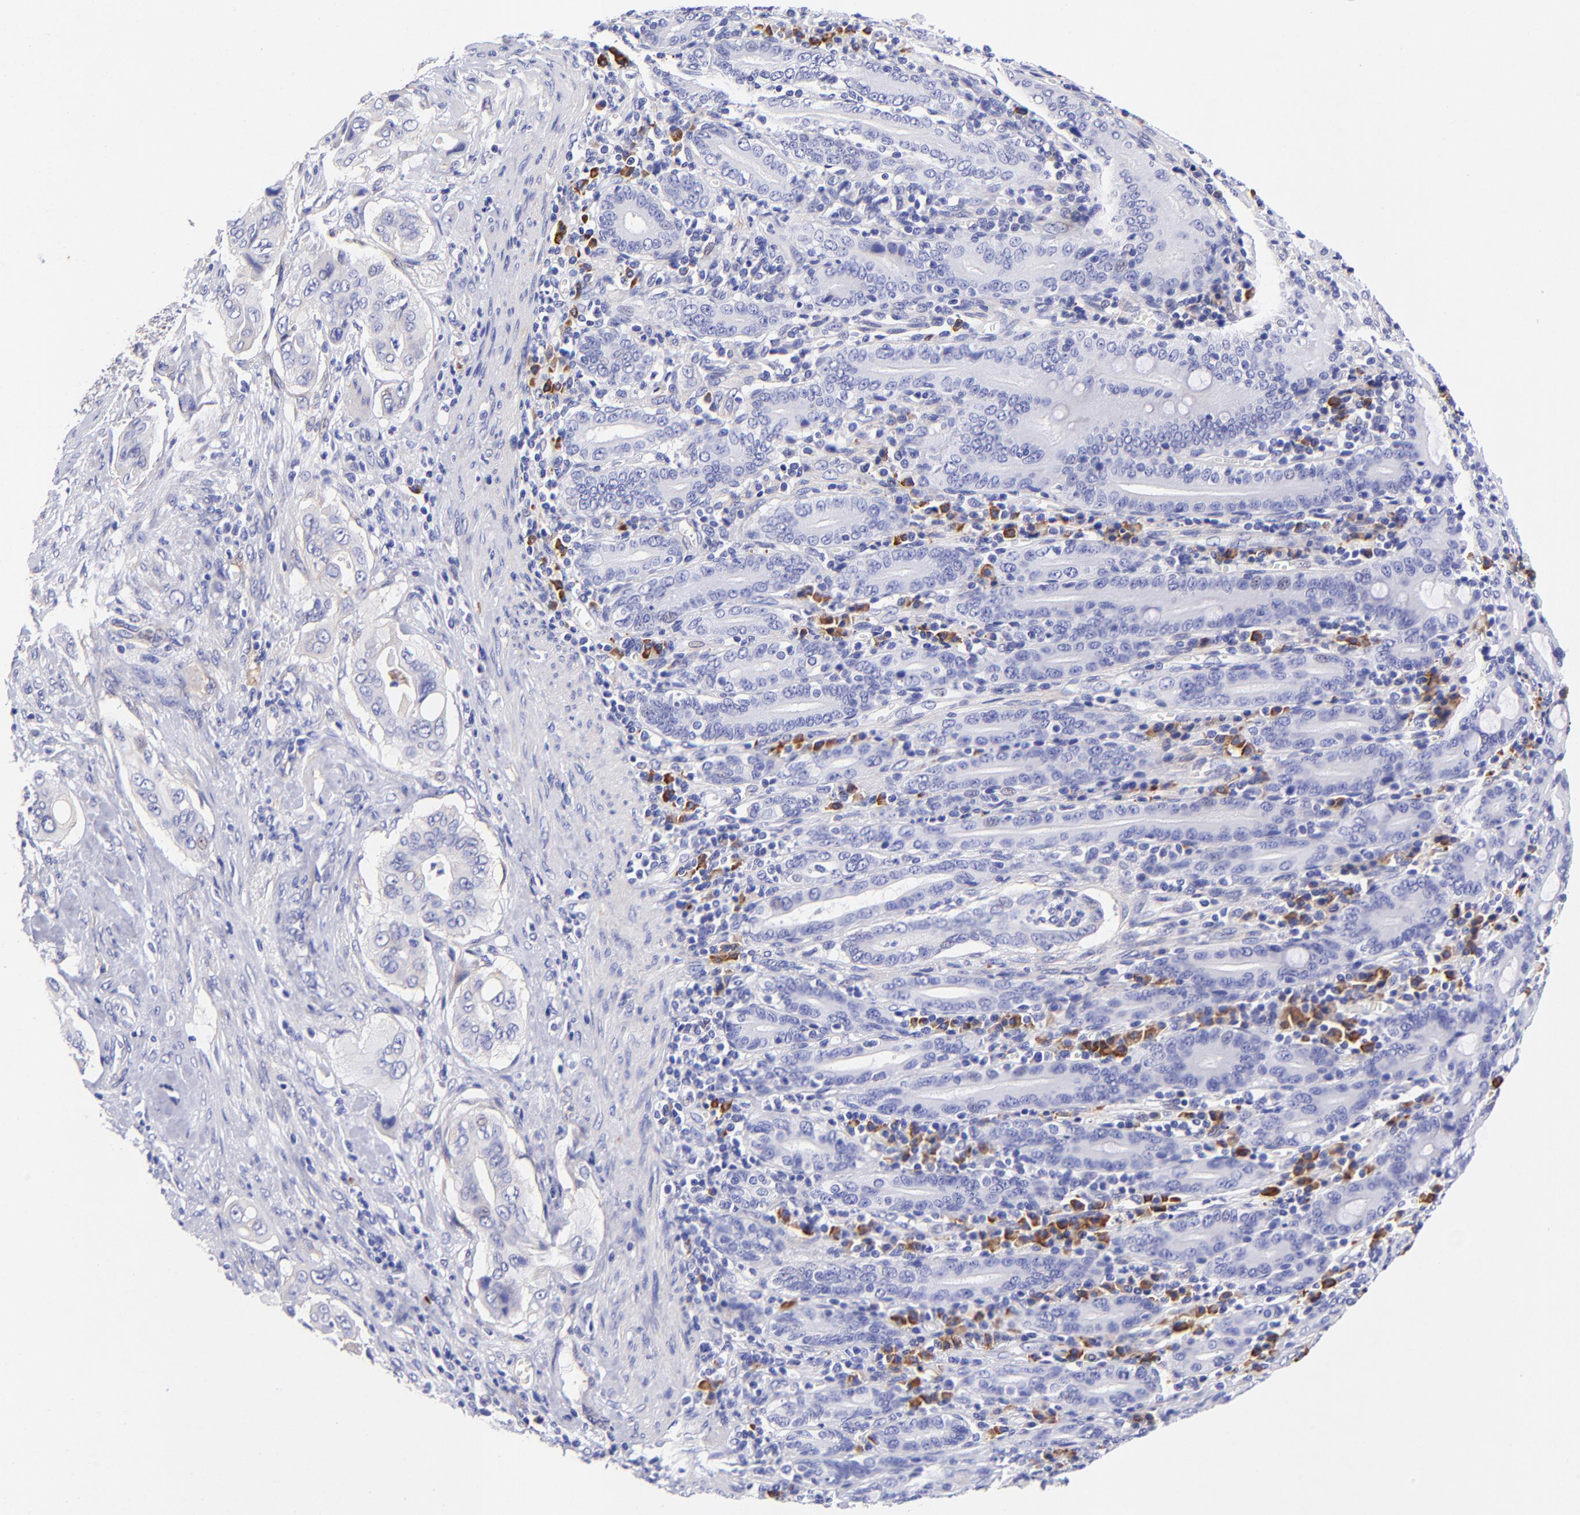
{"staining": {"intensity": "negative", "quantity": "none", "location": "none"}, "tissue": "pancreatic cancer", "cell_type": "Tumor cells", "image_type": "cancer", "snomed": [{"axis": "morphology", "description": "Adenocarcinoma, NOS"}, {"axis": "topography", "description": "Pancreas"}], "caption": "Immunohistochemistry (IHC) of human pancreatic cancer (adenocarcinoma) exhibits no positivity in tumor cells.", "gene": "PPFIBP1", "patient": {"sex": "male", "age": 77}}